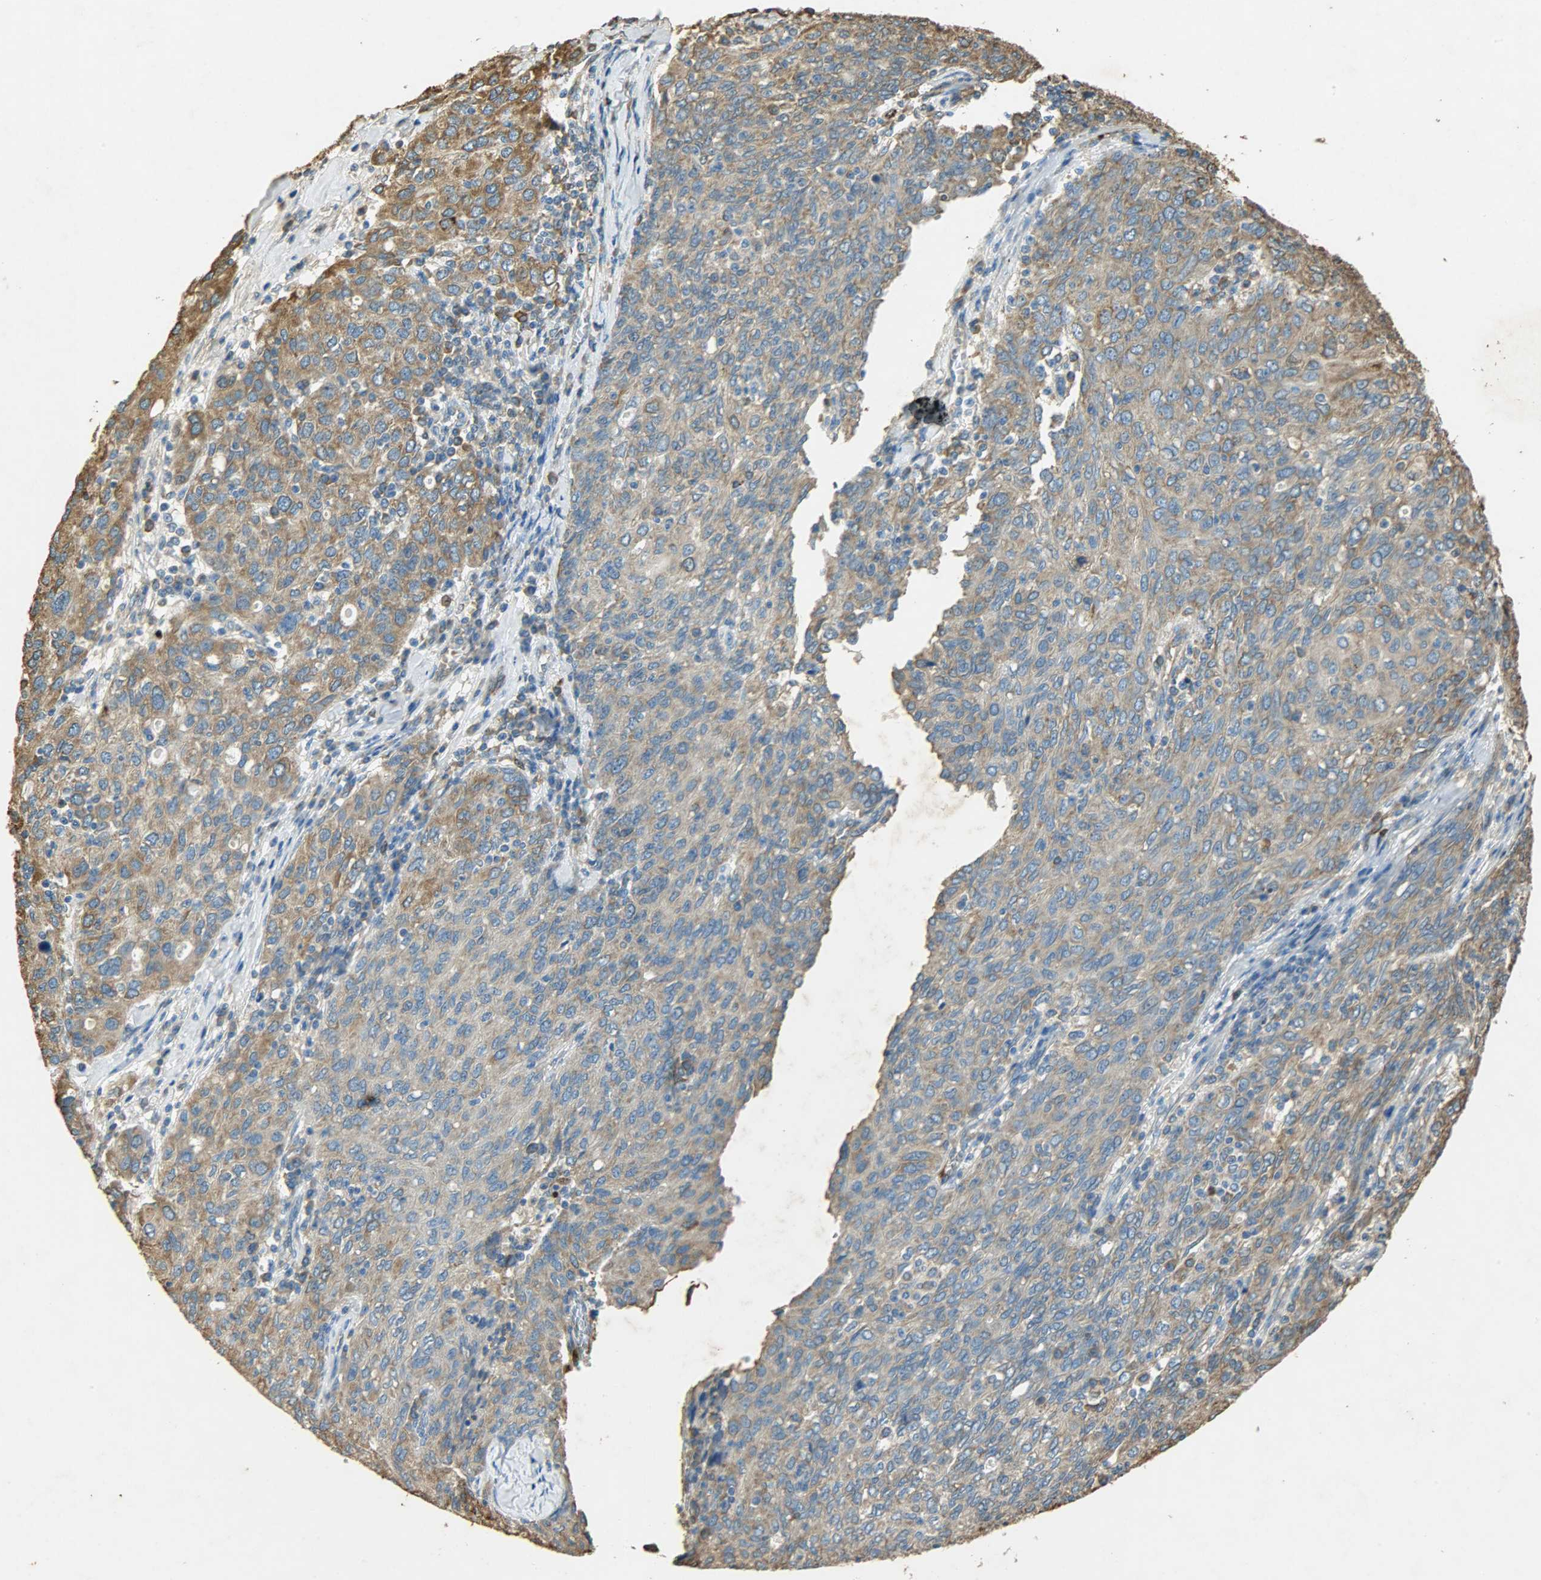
{"staining": {"intensity": "moderate", "quantity": ">75%", "location": "cytoplasmic/membranous"}, "tissue": "ovarian cancer", "cell_type": "Tumor cells", "image_type": "cancer", "snomed": [{"axis": "morphology", "description": "Carcinoma, endometroid"}, {"axis": "topography", "description": "Ovary"}], "caption": "This is a photomicrograph of immunohistochemistry (IHC) staining of ovarian cancer (endometroid carcinoma), which shows moderate expression in the cytoplasmic/membranous of tumor cells.", "gene": "HSPA5", "patient": {"sex": "female", "age": 50}}